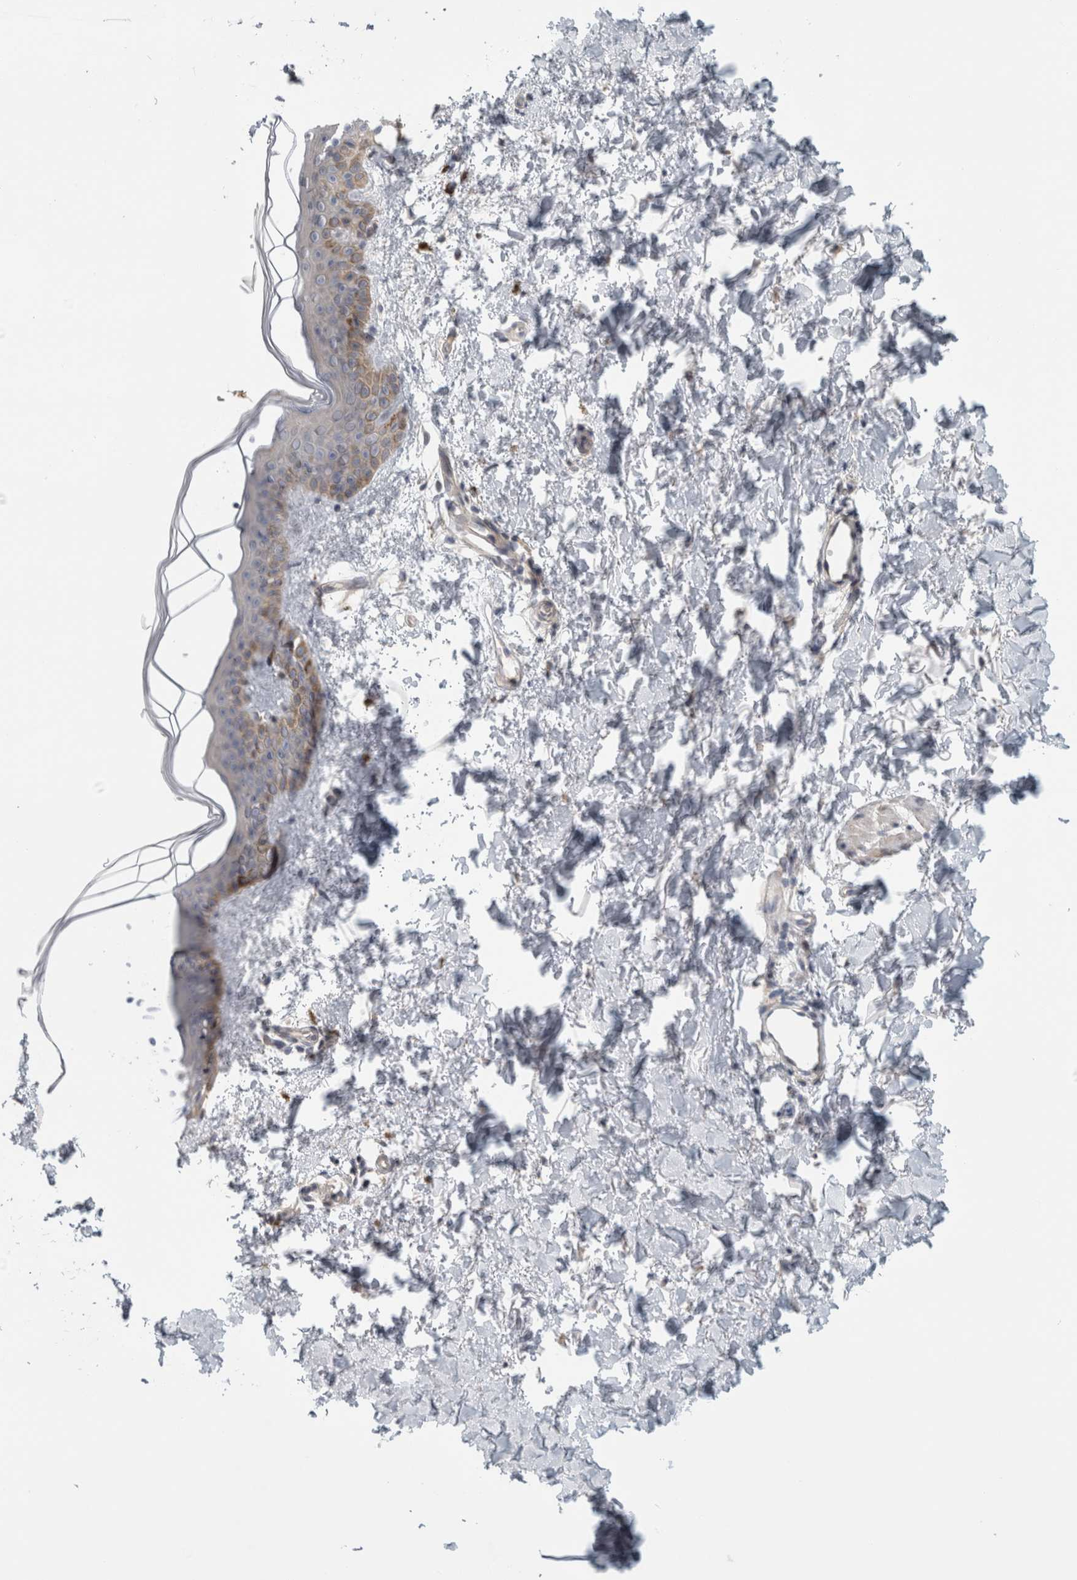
{"staining": {"intensity": "weak", "quantity": "<25%", "location": "cytoplasmic/membranous"}, "tissue": "skin", "cell_type": "Fibroblasts", "image_type": "normal", "snomed": [{"axis": "morphology", "description": "Normal tissue, NOS"}, {"axis": "topography", "description": "Skin"}], "caption": "There is no significant positivity in fibroblasts of skin. Brightfield microscopy of immunohistochemistry (IHC) stained with DAB (brown) and hematoxylin (blue), captured at high magnification.", "gene": "ZNF804B", "patient": {"sex": "female", "age": 46}}